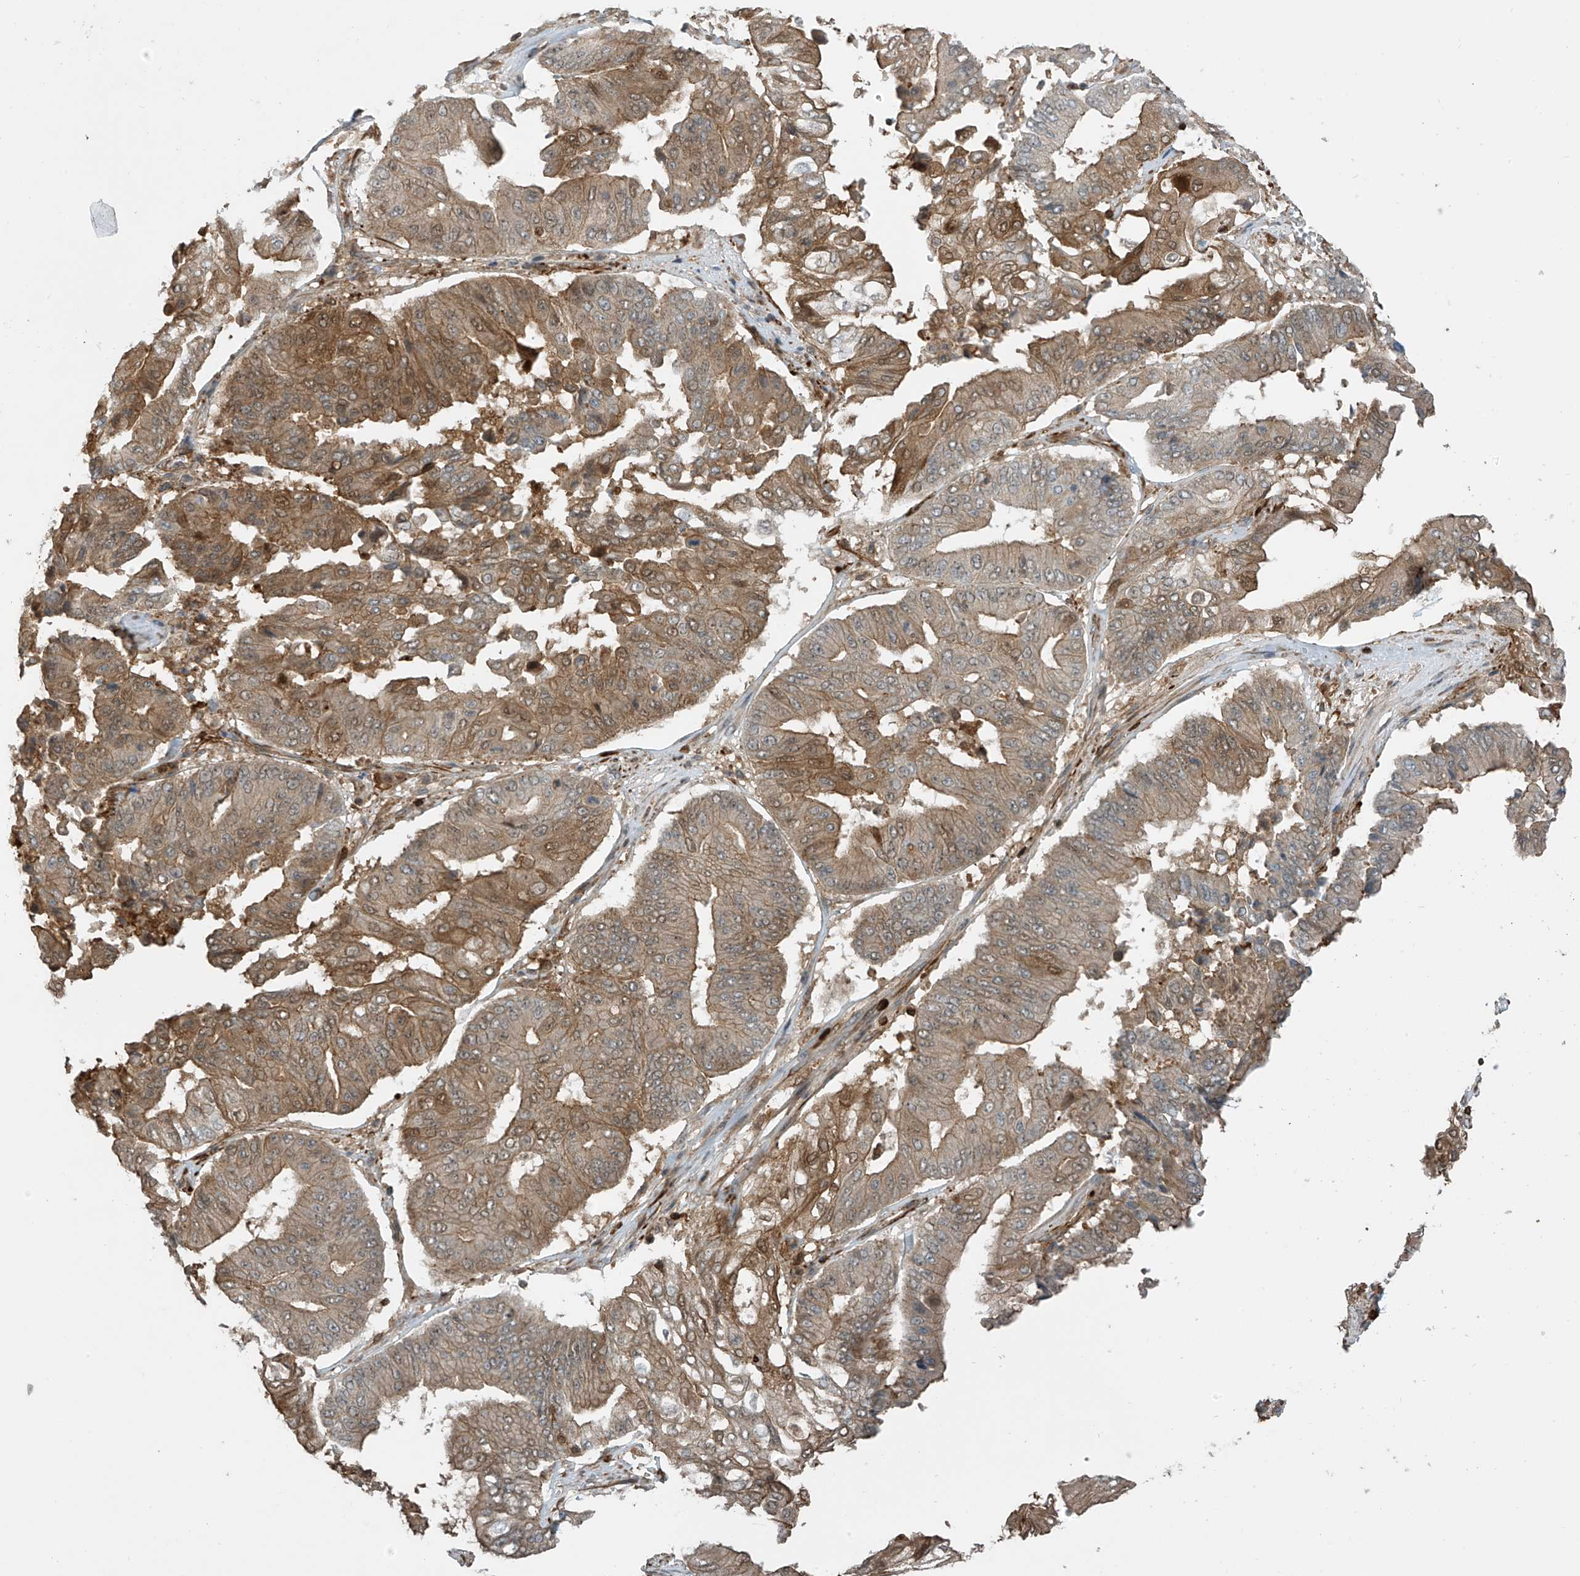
{"staining": {"intensity": "moderate", "quantity": "25%-75%", "location": "cytoplasmic/membranous"}, "tissue": "pancreatic cancer", "cell_type": "Tumor cells", "image_type": "cancer", "snomed": [{"axis": "morphology", "description": "Adenocarcinoma, NOS"}, {"axis": "topography", "description": "Pancreas"}], "caption": "Immunohistochemical staining of adenocarcinoma (pancreatic) displays moderate cytoplasmic/membranous protein expression in approximately 25%-75% of tumor cells.", "gene": "SH3BGRL3", "patient": {"sex": "female", "age": 77}}